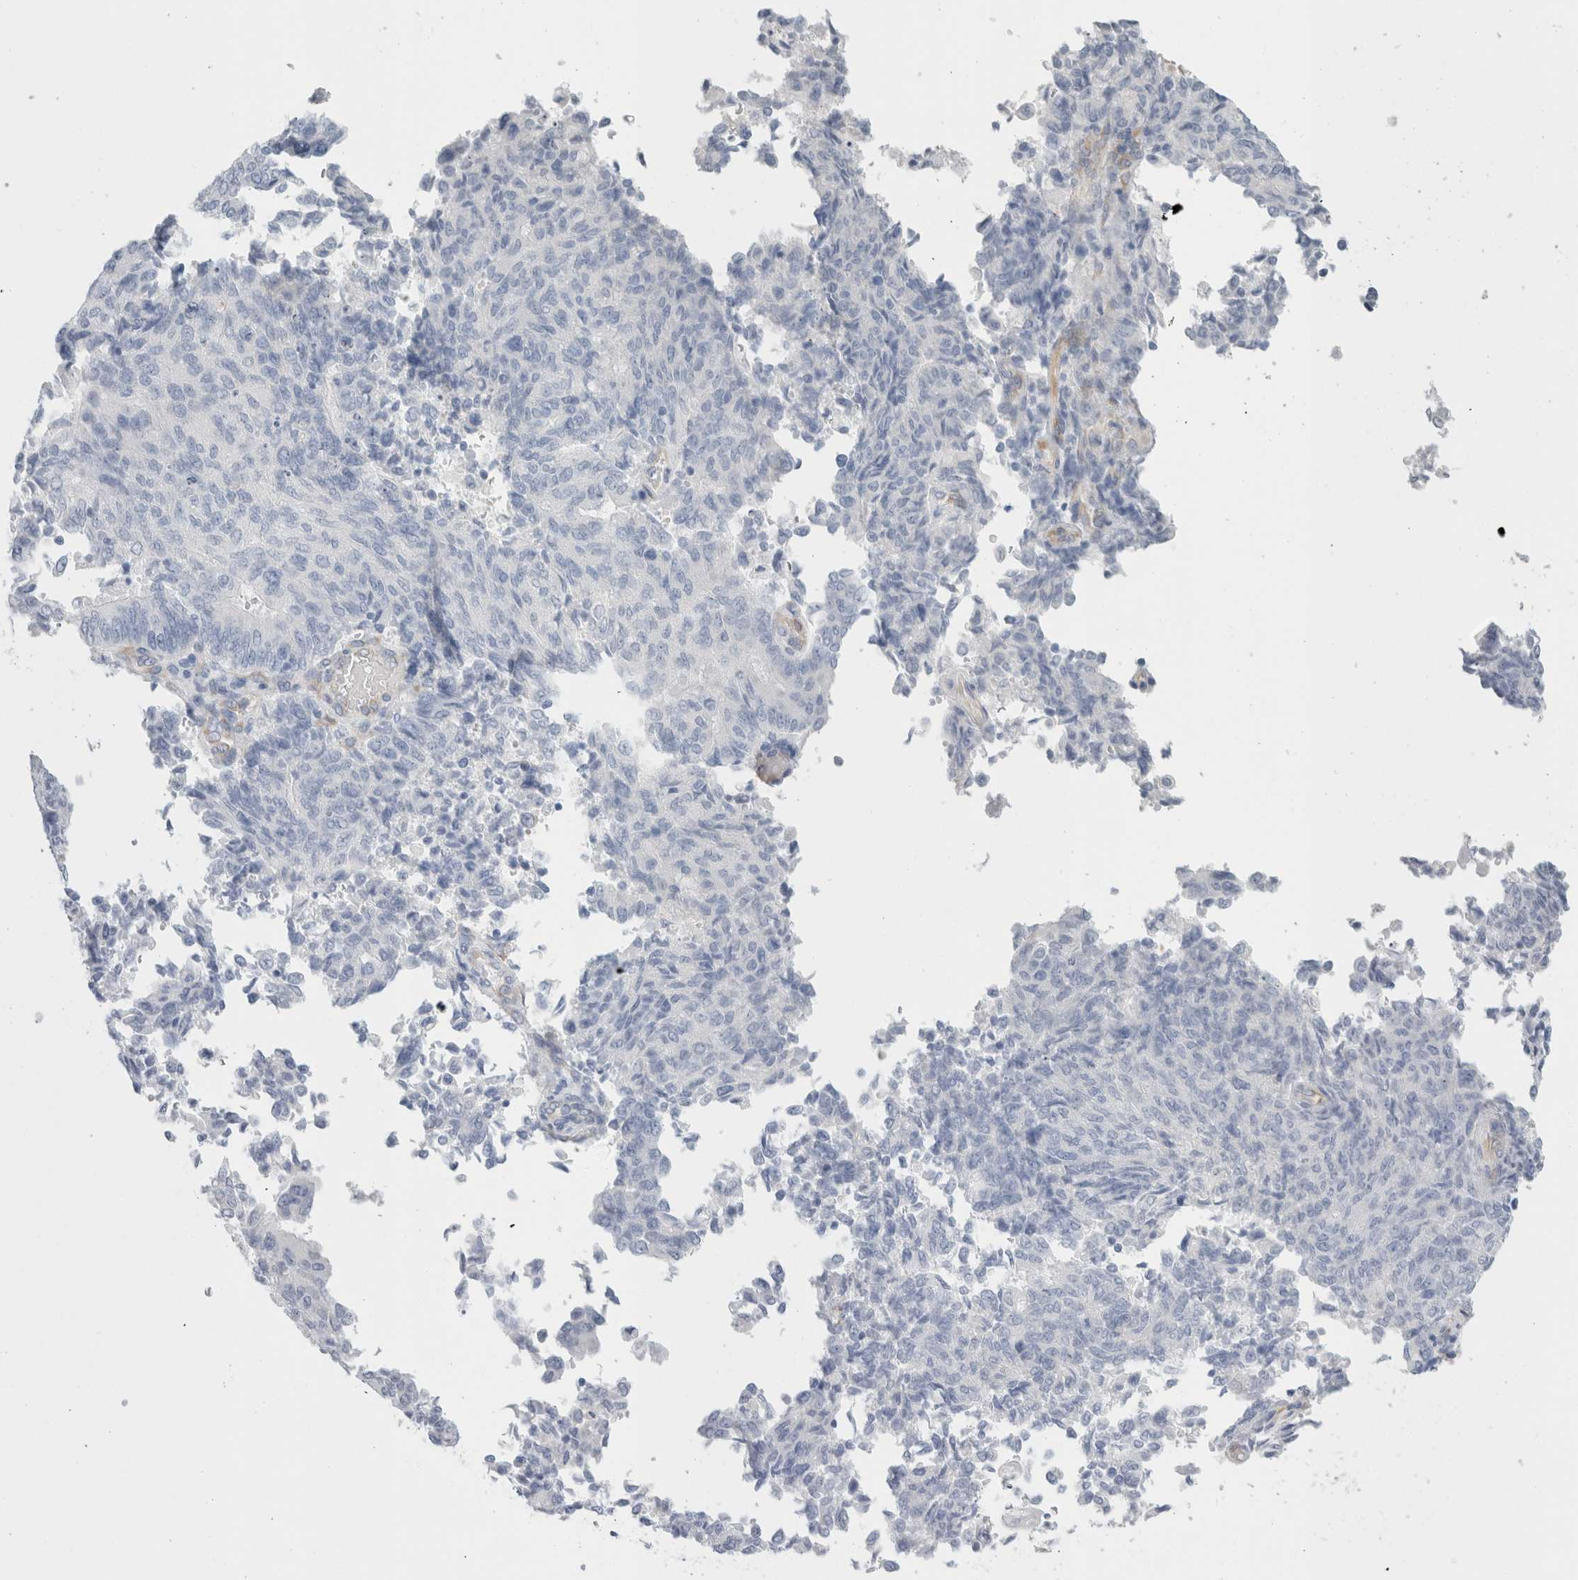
{"staining": {"intensity": "negative", "quantity": "none", "location": "none"}, "tissue": "endometrial cancer", "cell_type": "Tumor cells", "image_type": "cancer", "snomed": [{"axis": "morphology", "description": "Adenocarcinoma, NOS"}, {"axis": "topography", "description": "Endometrium"}], "caption": "There is no significant staining in tumor cells of endometrial adenocarcinoma.", "gene": "RTN4", "patient": {"sex": "female", "age": 80}}